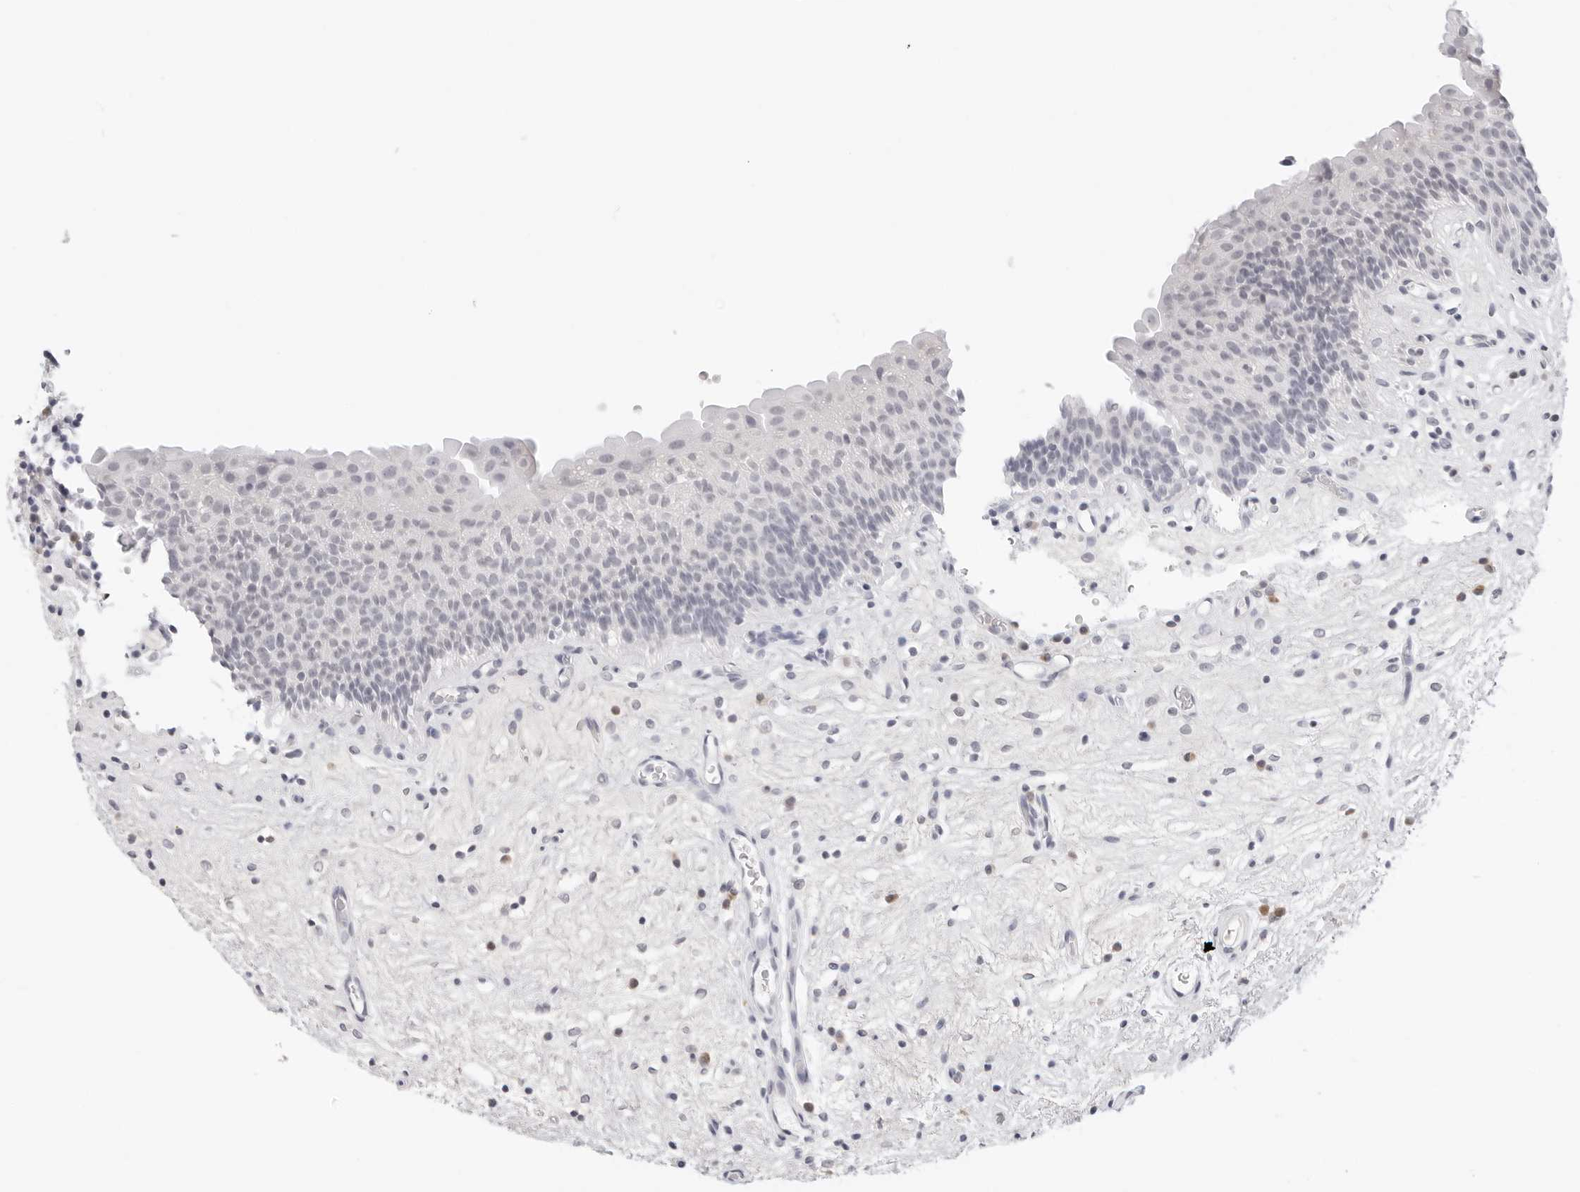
{"staining": {"intensity": "negative", "quantity": "none", "location": "none"}, "tissue": "urinary bladder", "cell_type": "Urothelial cells", "image_type": "normal", "snomed": [{"axis": "morphology", "description": "Normal tissue, NOS"}, {"axis": "topography", "description": "Urinary bladder"}], "caption": "This is a histopathology image of immunohistochemistry staining of unremarkable urinary bladder, which shows no expression in urothelial cells. Brightfield microscopy of IHC stained with DAB (3,3'-diaminobenzidine) (brown) and hematoxylin (blue), captured at high magnification.", "gene": "EDN2", "patient": {"sex": "male", "age": 83}}